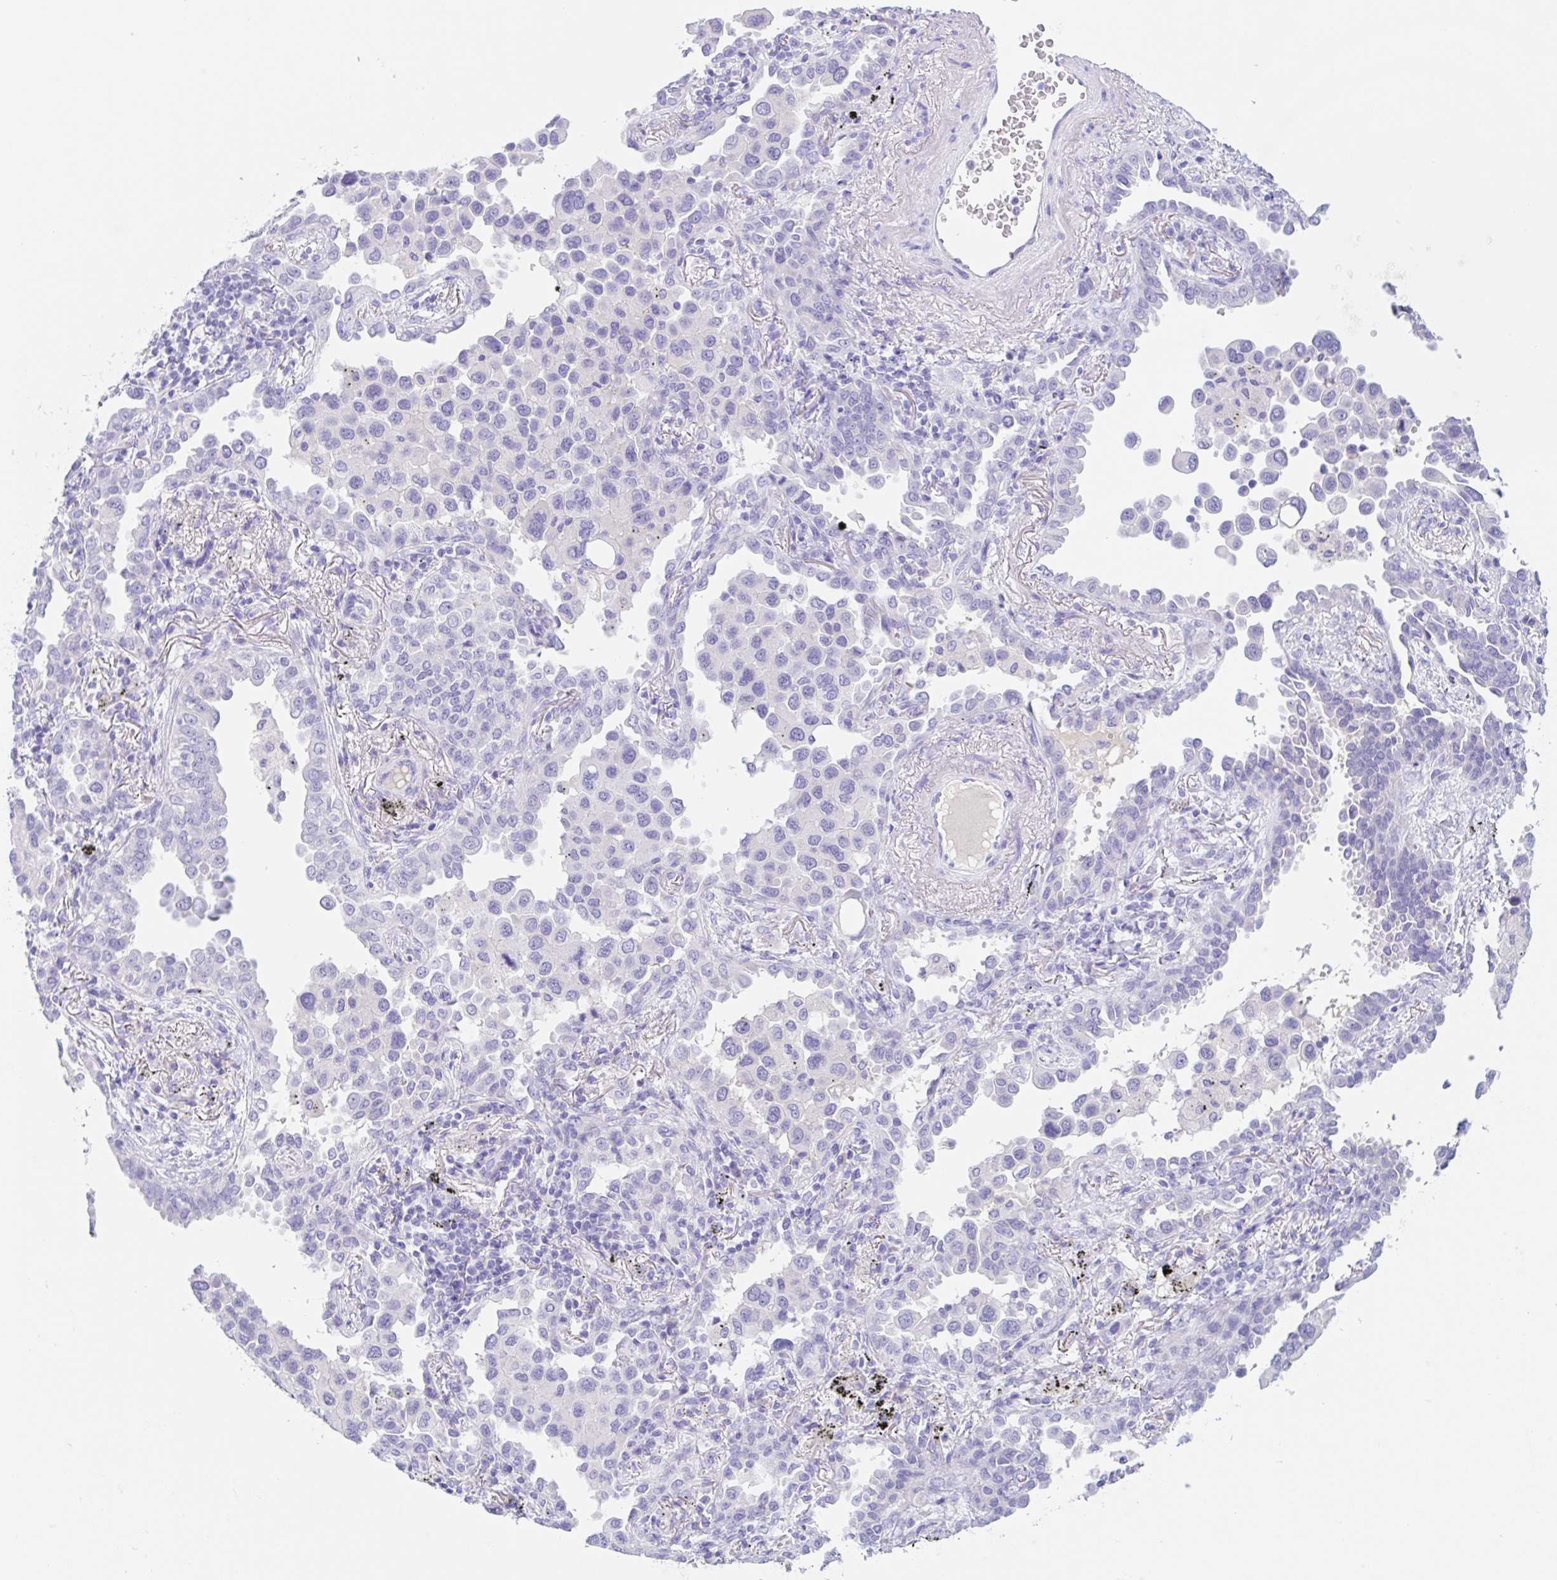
{"staining": {"intensity": "negative", "quantity": "none", "location": "none"}, "tissue": "lung cancer", "cell_type": "Tumor cells", "image_type": "cancer", "snomed": [{"axis": "morphology", "description": "Adenocarcinoma, NOS"}, {"axis": "topography", "description": "Lung"}], "caption": "The photomicrograph exhibits no staining of tumor cells in adenocarcinoma (lung).", "gene": "KLK8", "patient": {"sex": "male", "age": 67}}